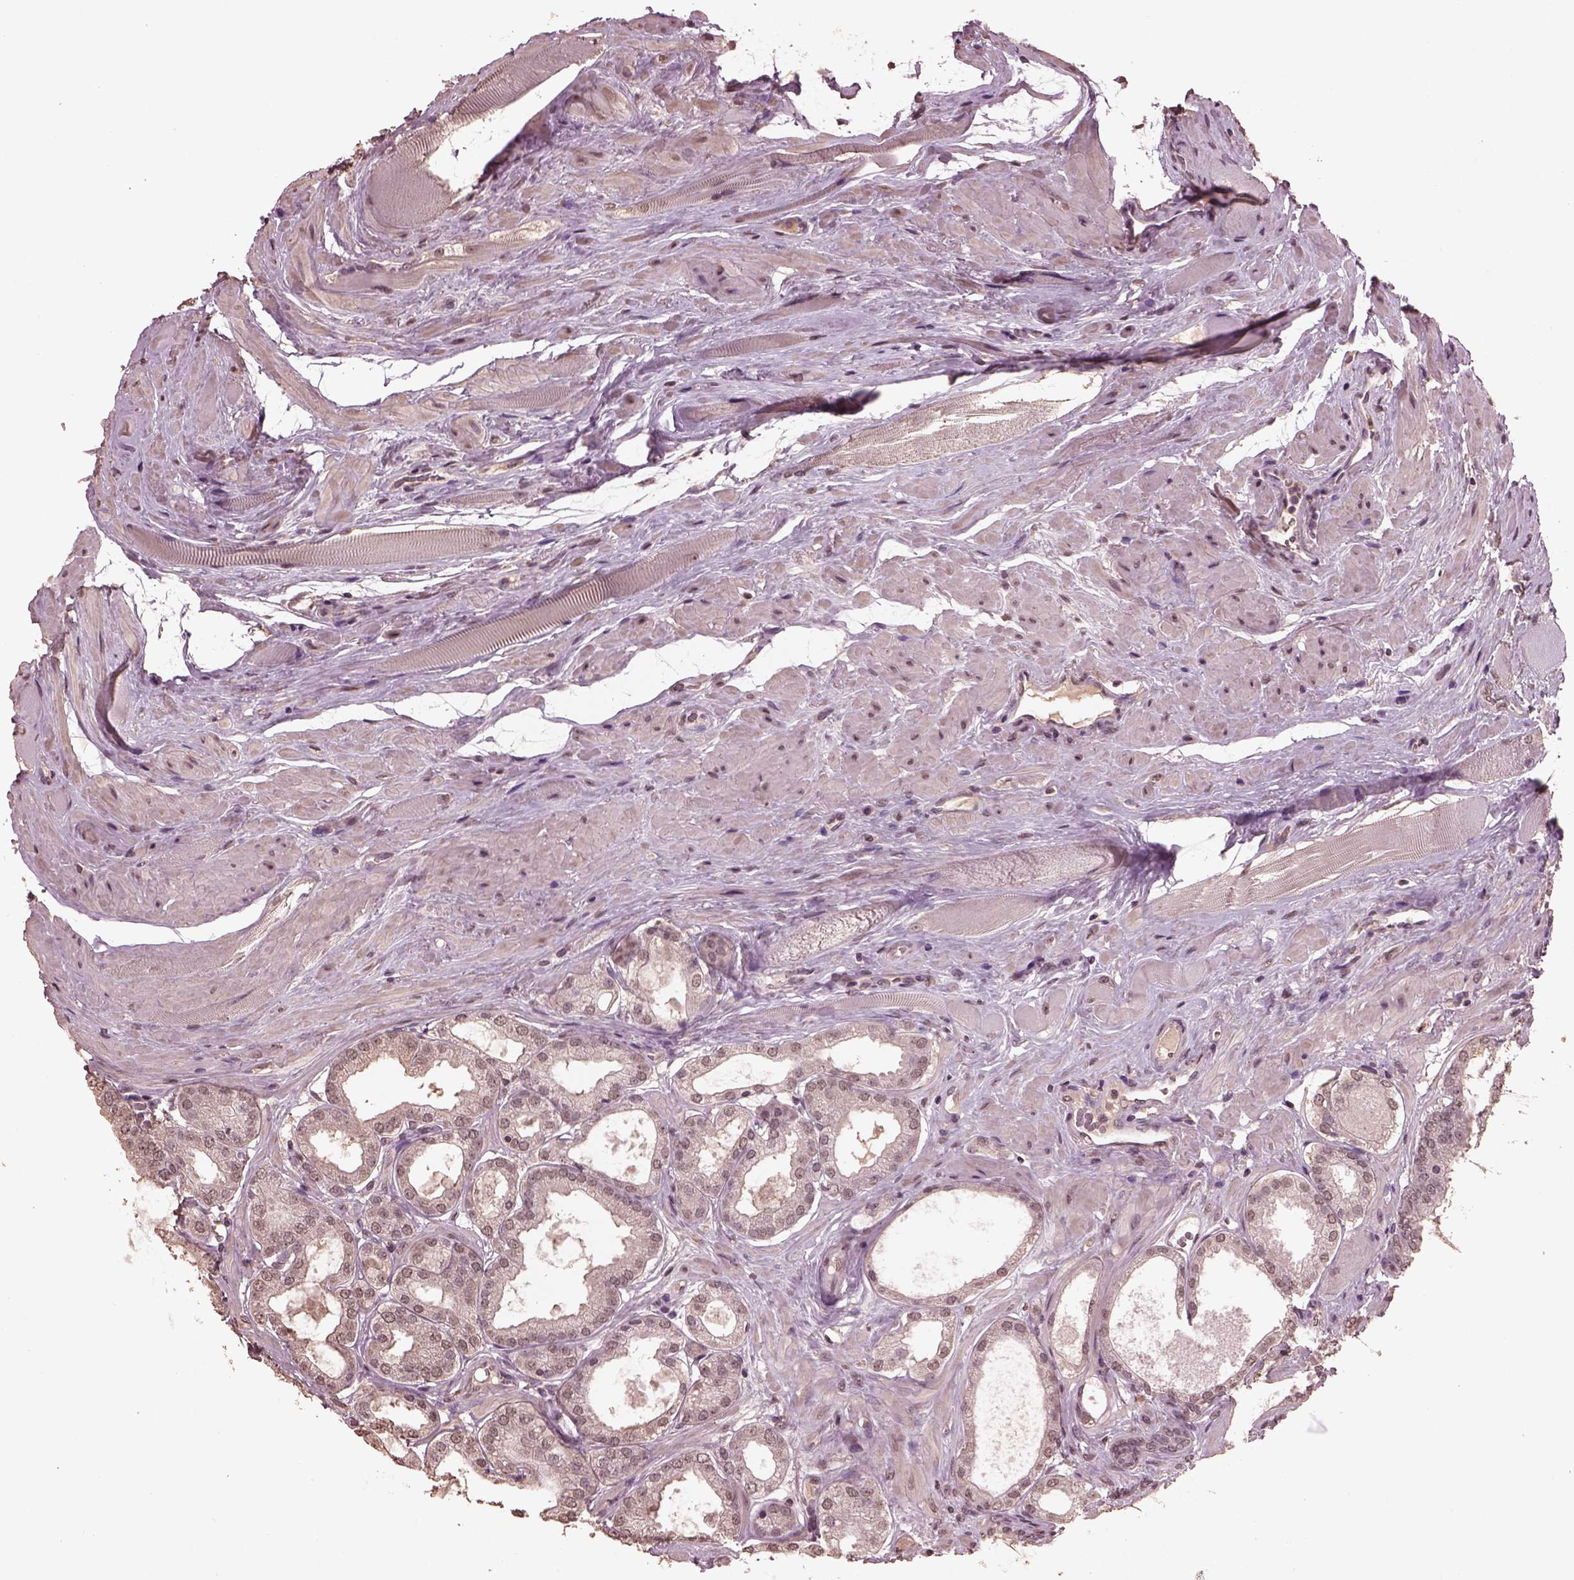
{"staining": {"intensity": "negative", "quantity": "none", "location": "none"}, "tissue": "prostate cancer", "cell_type": "Tumor cells", "image_type": "cancer", "snomed": [{"axis": "morphology", "description": "Adenocarcinoma, NOS"}, {"axis": "topography", "description": "Prostate"}], "caption": "The micrograph demonstrates no significant positivity in tumor cells of prostate adenocarcinoma. (IHC, brightfield microscopy, high magnification).", "gene": "CPT1C", "patient": {"sex": "male", "age": 63}}